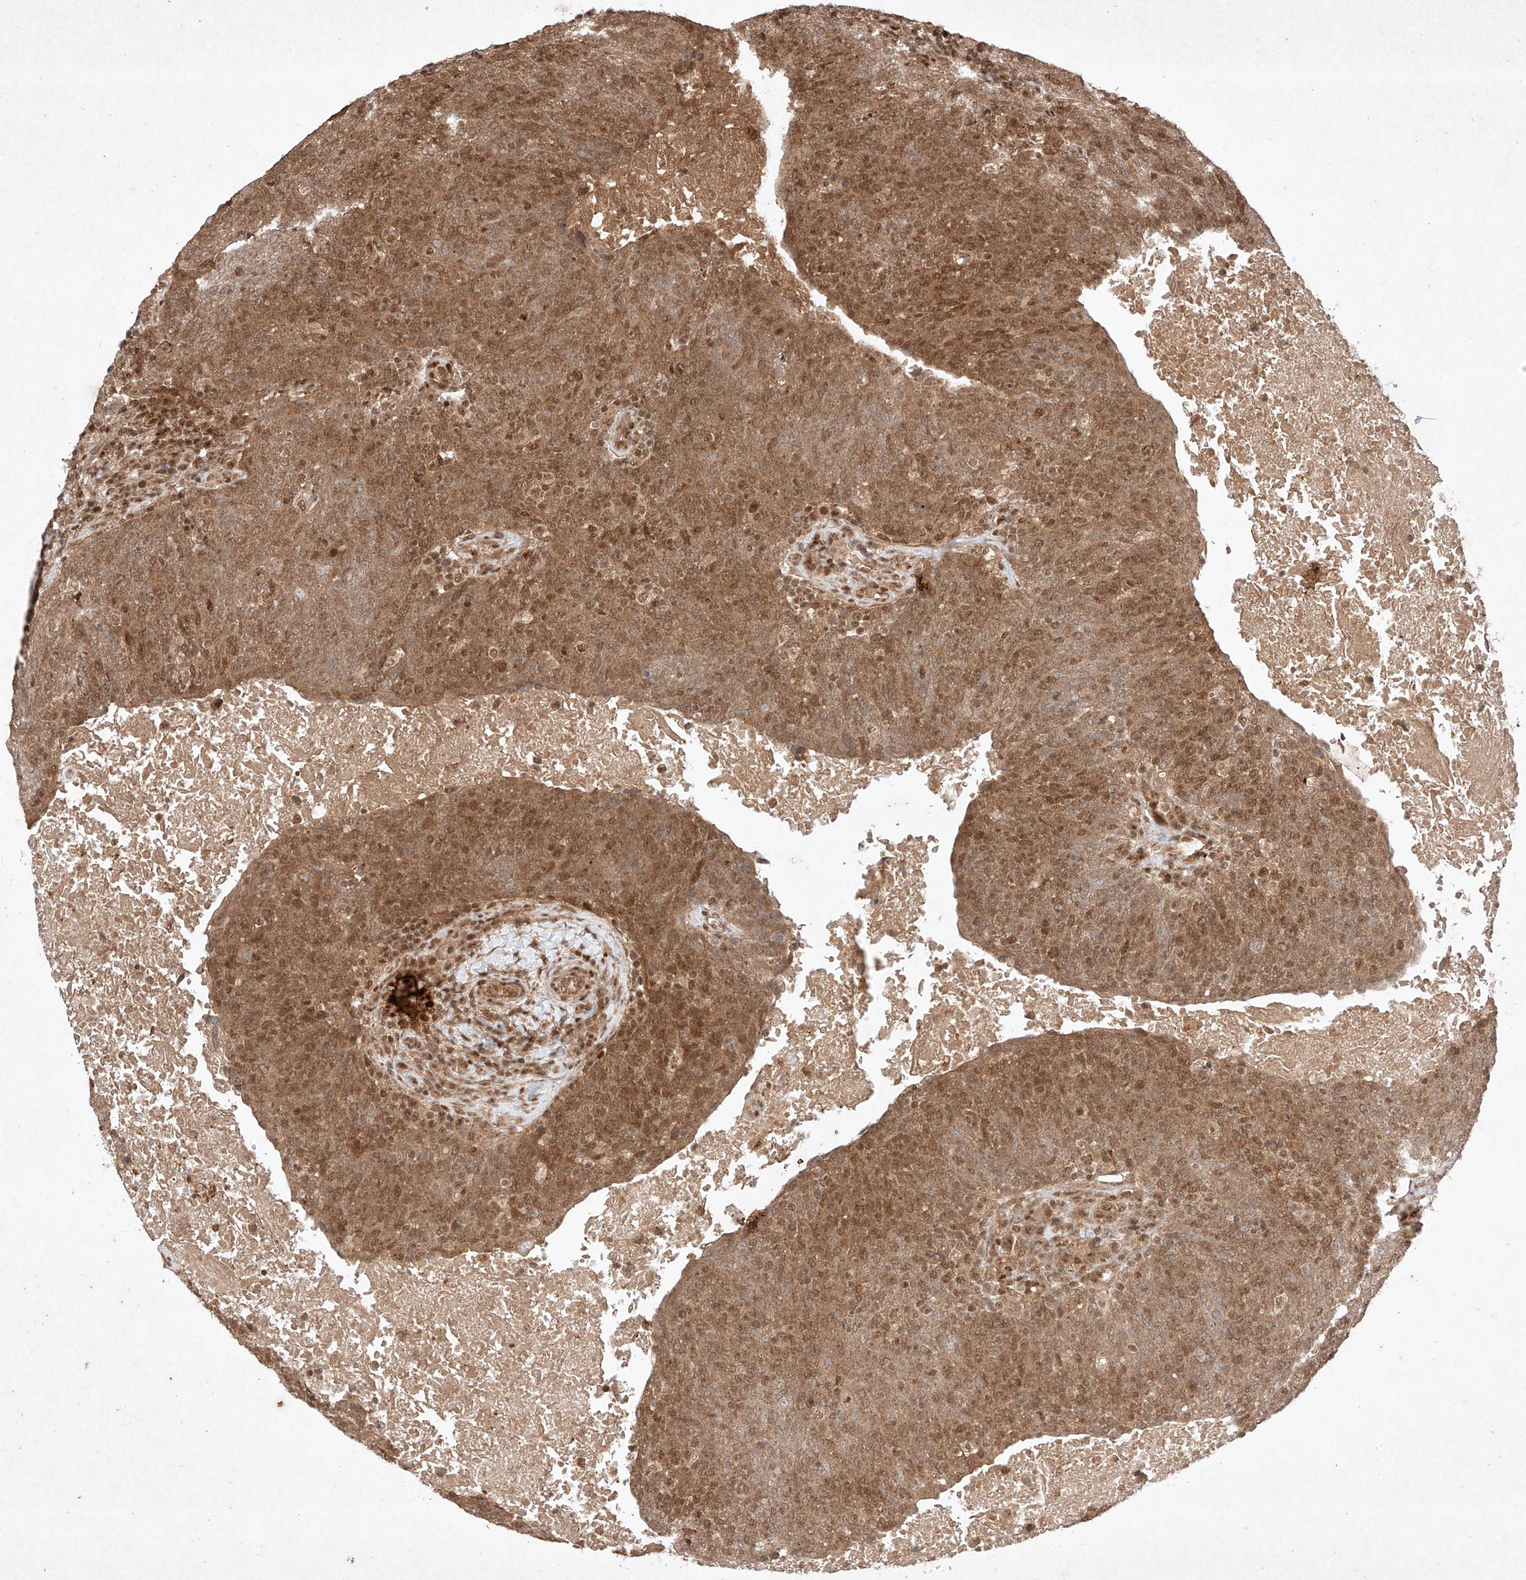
{"staining": {"intensity": "moderate", "quantity": ">75%", "location": "cytoplasmic/membranous,nuclear"}, "tissue": "head and neck cancer", "cell_type": "Tumor cells", "image_type": "cancer", "snomed": [{"axis": "morphology", "description": "Squamous cell carcinoma, NOS"}, {"axis": "morphology", "description": "Squamous cell carcinoma, metastatic, NOS"}, {"axis": "topography", "description": "Lymph node"}, {"axis": "topography", "description": "Head-Neck"}], "caption": "The photomicrograph reveals staining of head and neck metastatic squamous cell carcinoma, revealing moderate cytoplasmic/membranous and nuclear protein positivity (brown color) within tumor cells.", "gene": "RNF31", "patient": {"sex": "male", "age": 62}}